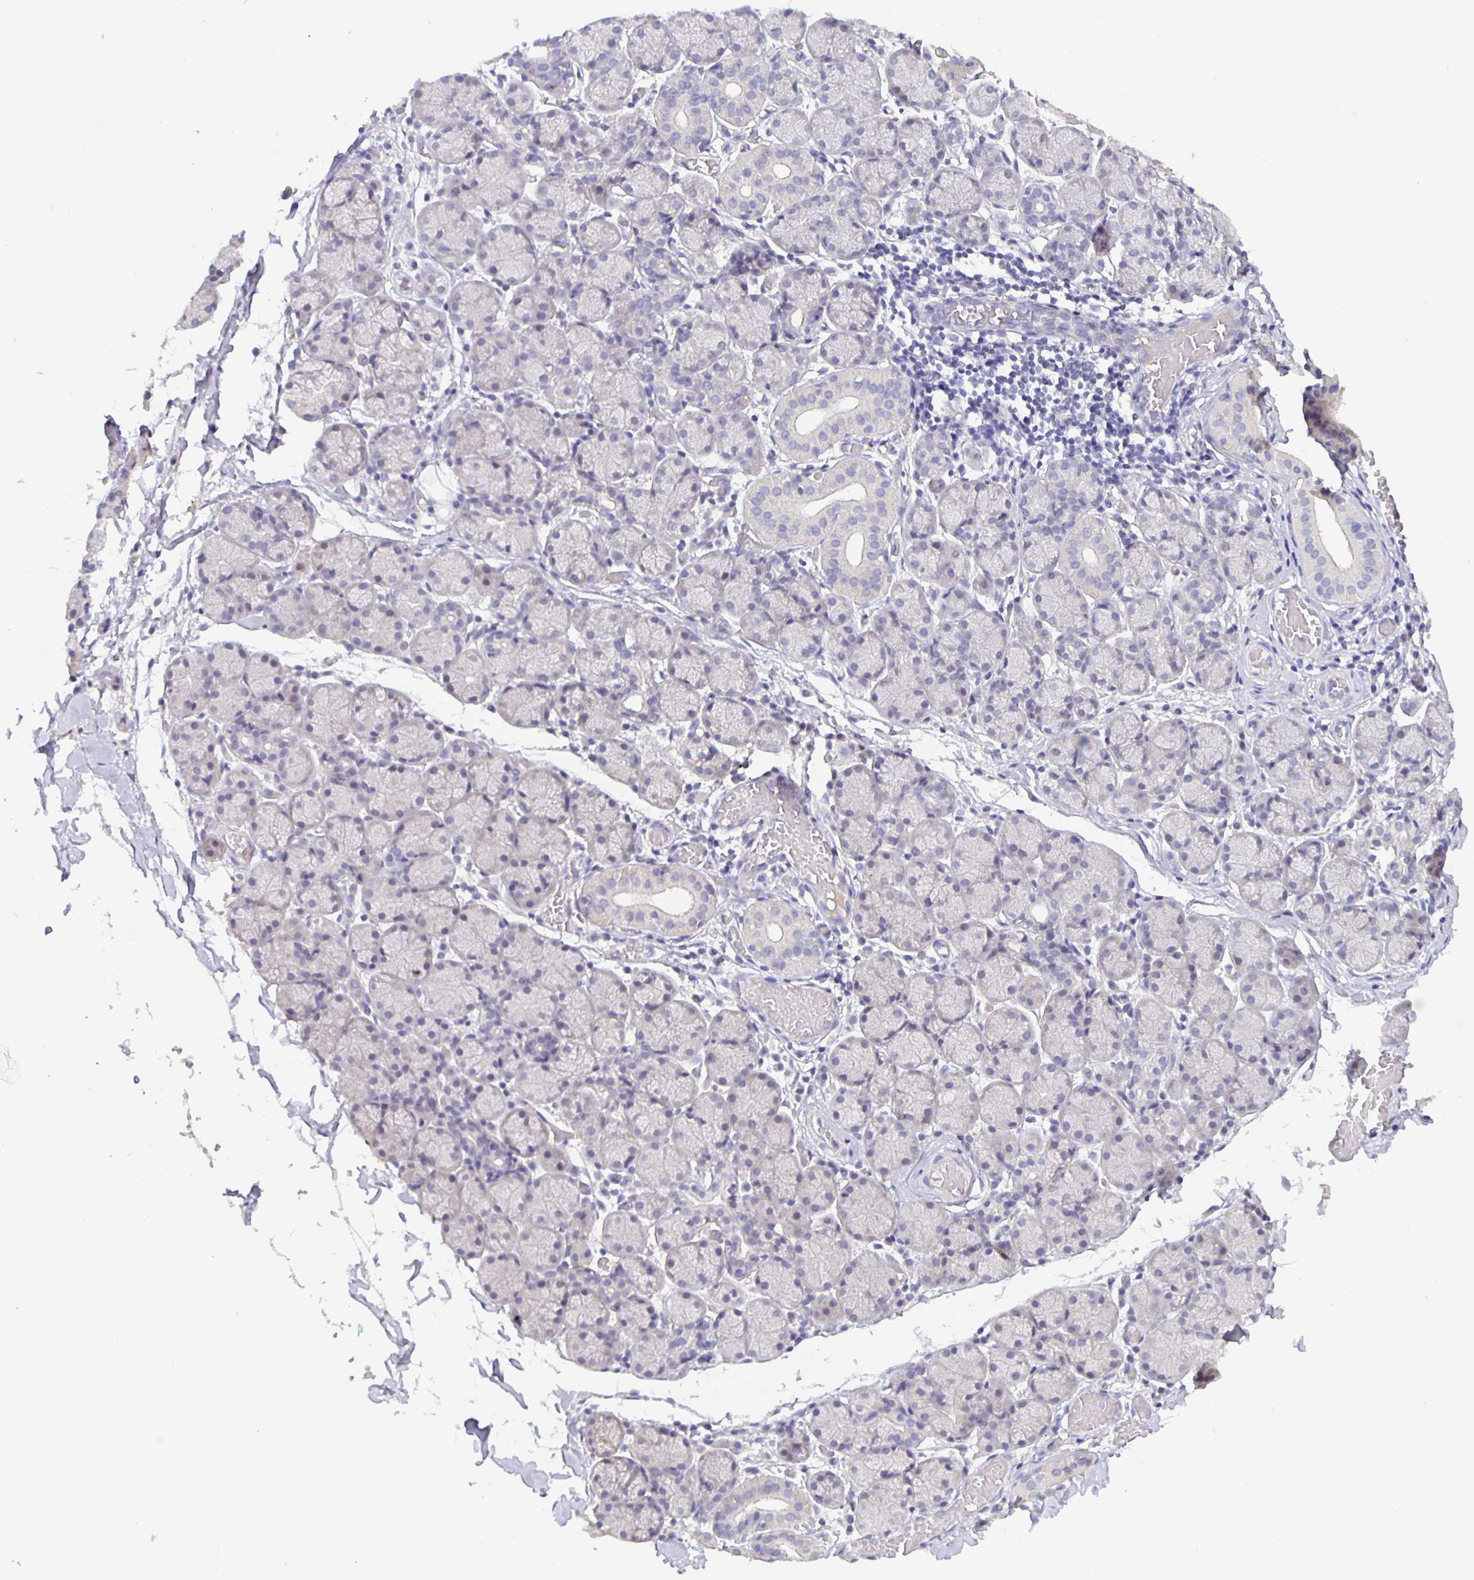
{"staining": {"intensity": "negative", "quantity": "none", "location": "none"}, "tissue": "salivary gland", "cell_type": "Glandular cells", "image_type": "normal", "snomed": [{"axis": "morphology", "description": "Normal tissue, NOS"}, {"axis": "topography", "description": "Salivary gland"}], "caption": "An immunohistochemistry (IHC) photomicrograph of benign salivary gland is shown. There is no staining in glandular cells of salivary gland. Brightfield microscopy of IHC stained with DAB (brown) and hematoxylin (blue), captured at high magnification.", "gene": "GDF15", "patient": {"sex": "female", "age": 24}}